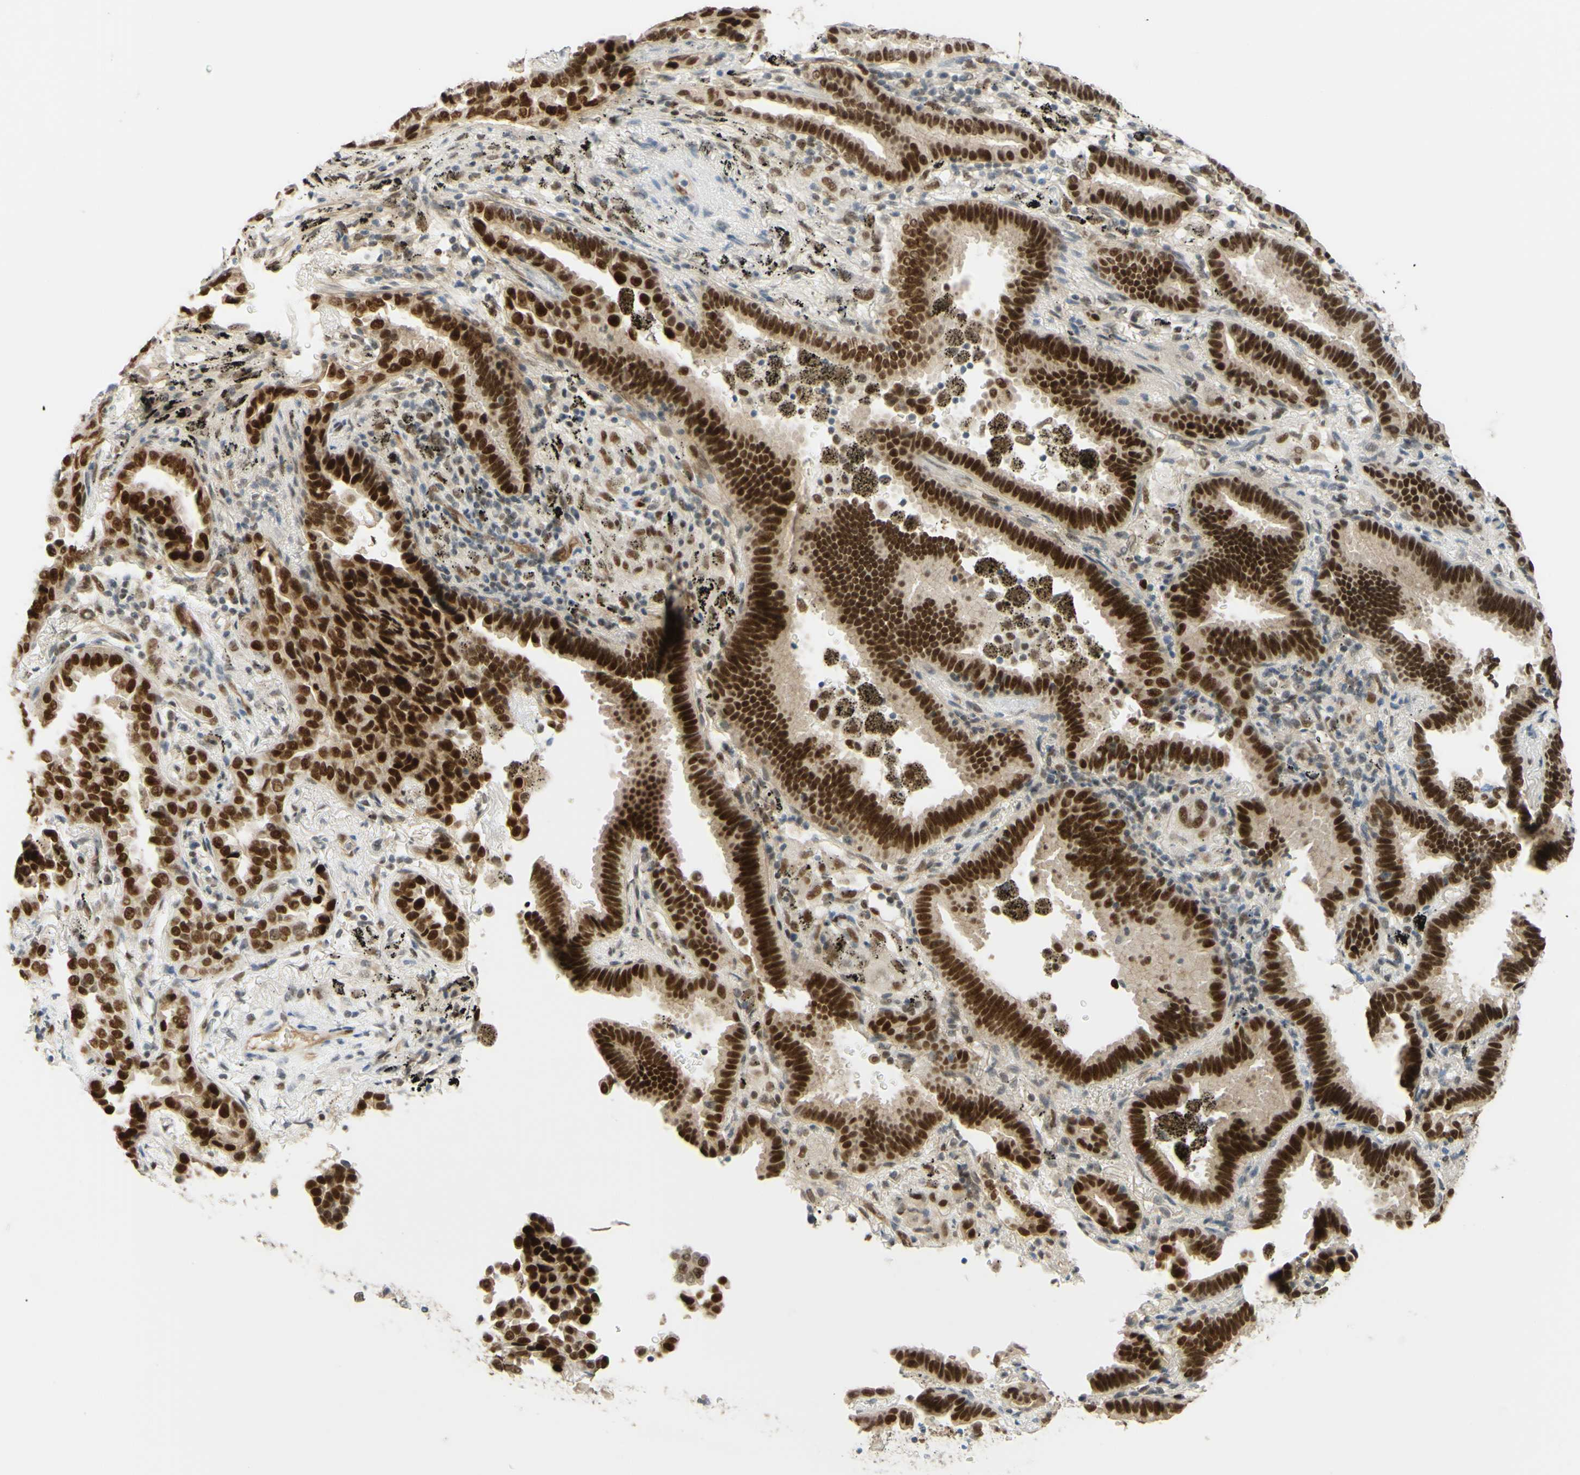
{"staining": {"intensity": "strong", "quantity": ">75%", "location": "nuclear"}, "tissue": "lung cancer", "cell_type": "Tumor cells", "image_type": "cancer", "snomed": [{"axis": "morphology", "description": "Normal tissue, NOS"}, {"axis": "morphology", "description": "Adenocarcinoma, NOS"}, {"axis": "topography", "description": "Lung"}], "caption": "Tumor cells display strong nuclear expression in about >75% of cells in lung adenocarcinoma. (Brightfield microscopy of DAB IHC at high magnification).", "gene": "POLB", "patient": {"sex": "male", "age": 59}}